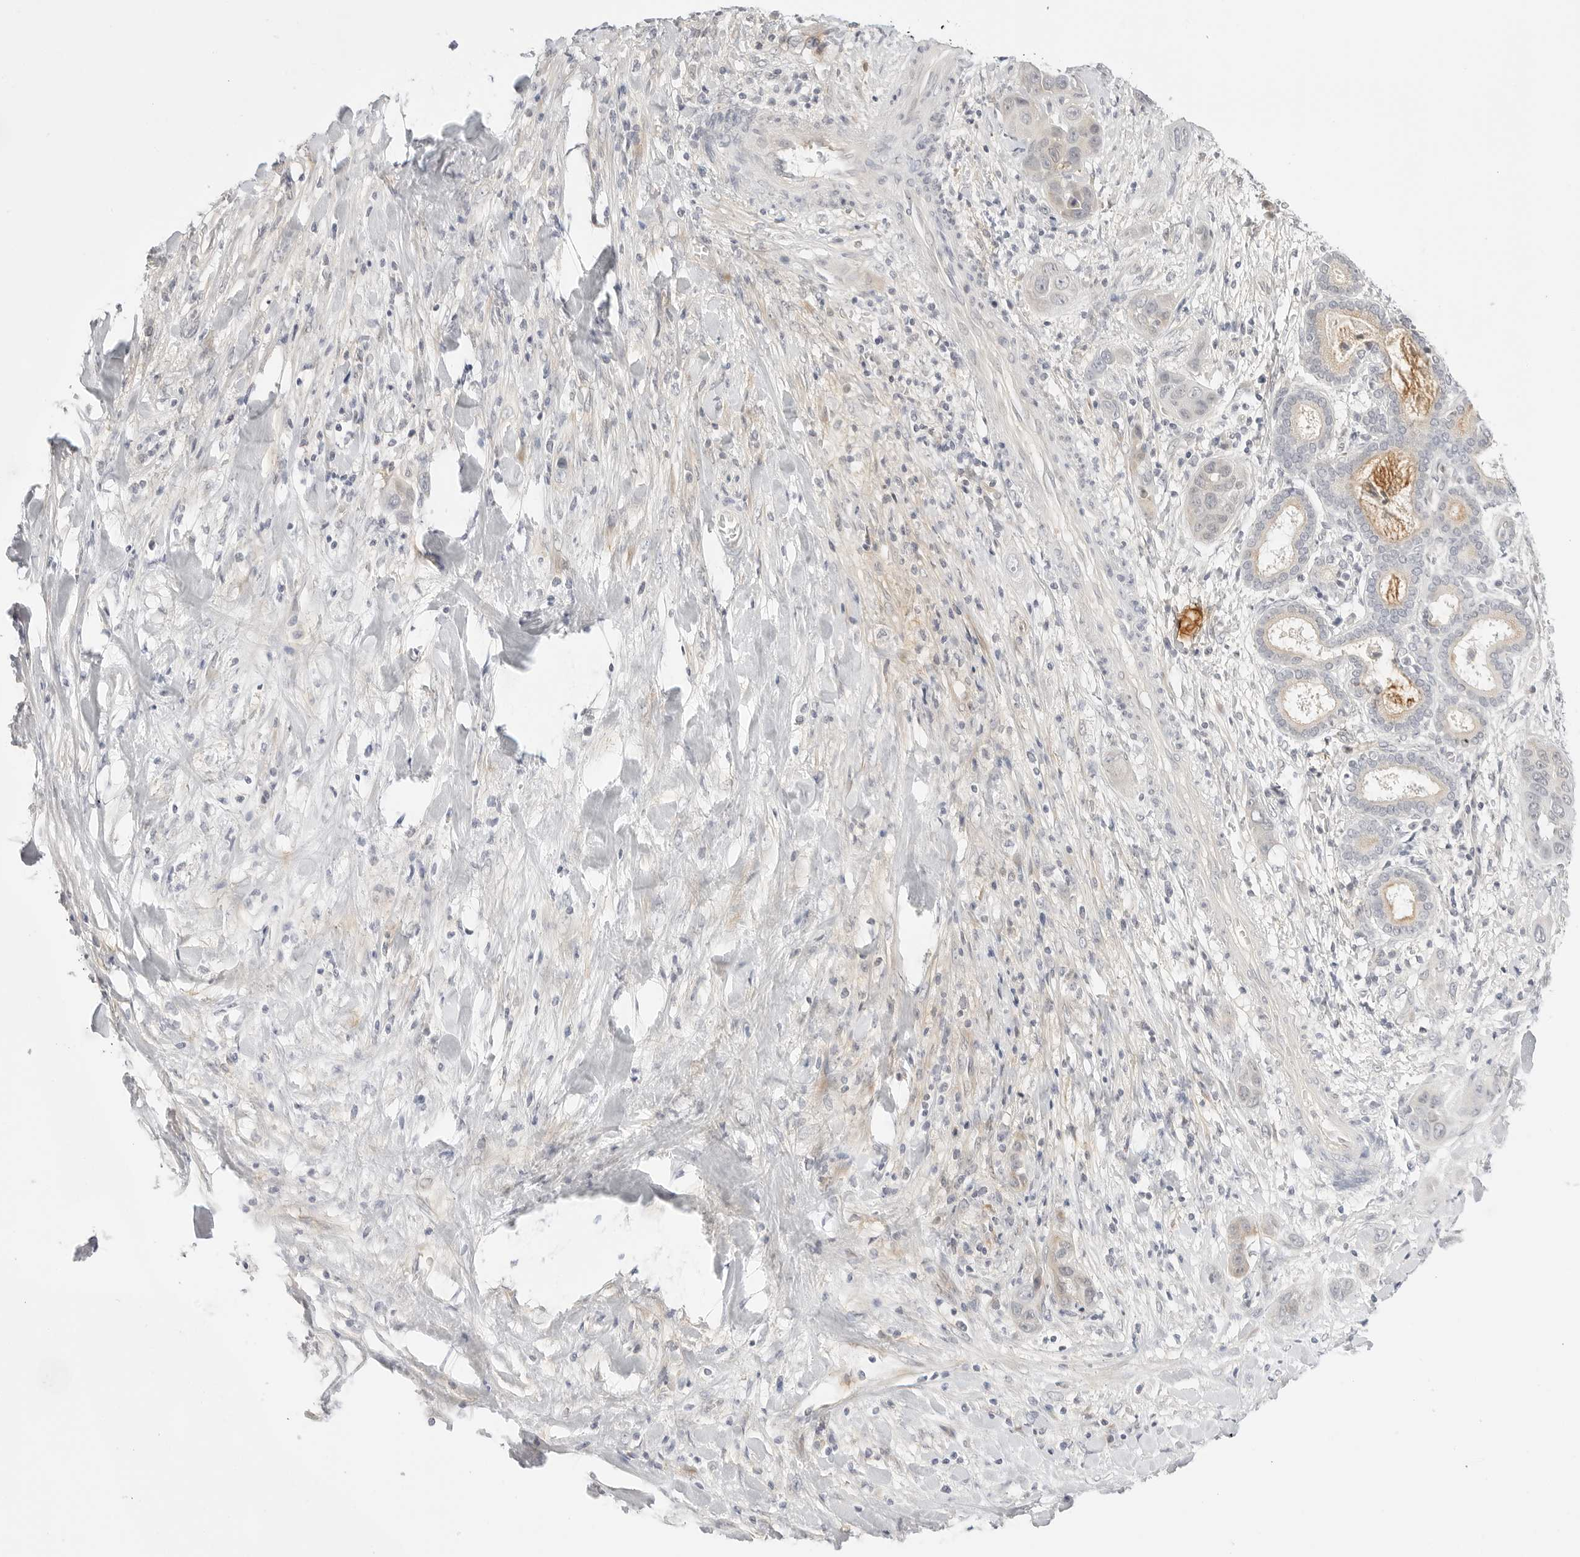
{"staining": {"intensity": "weak", "quantity": "<25%", "location": "cytoplasmic/membranous"}, "tissue": "liver cancer", "cell_type": "Tumor cells", "image_type": "cancer", "snomed": [{"axis": "morphology", "description": "Cholangiocarcinoma"}, {"axis": "topography", "description": "Liver"}], "caption": "Immunohistochemical staining of liver cholangiocarcinoma shows no significant expression in tumor cells. (DAB (3,3'-diaminobenzidine) immunohistochemistry (IHC), high magnification).", "gene": "TCP1", "patient": {"sex": "female", "age": 52}}